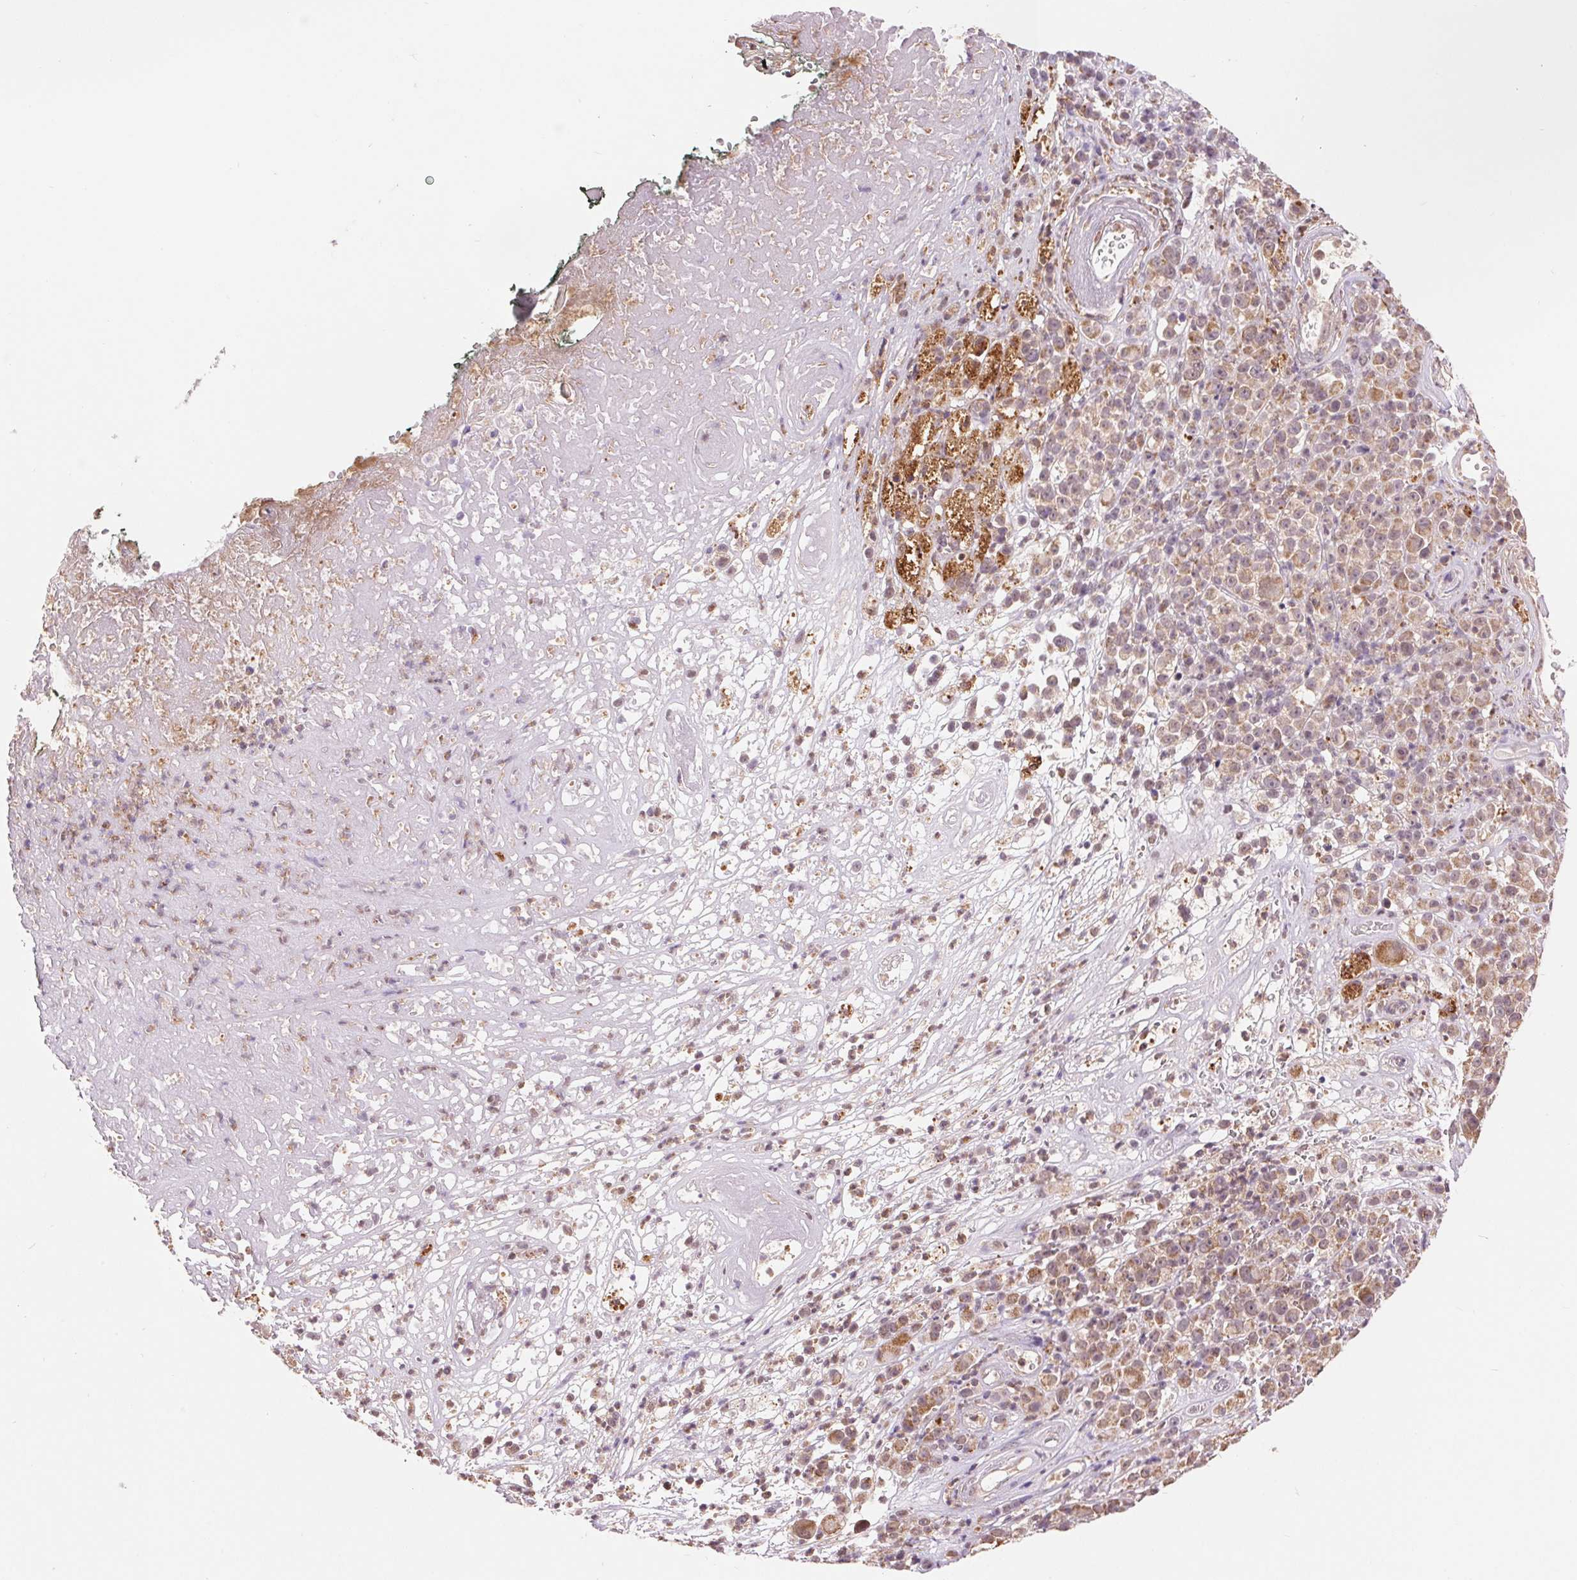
{"staining": {"intensity": "weak", "quantity": ">75%", "location": "cytoplasmic/membranous"}, "tissue": "melanoma", "cell_type": "Tumor cells", "image_type": "cancer", "snomed": [{"axis": "morphology", "description": "Malignant melanoma, NOS"}, {"axis": "topography", "description": "Skin"}, {"axis": "topography", "description": "Skin of back"}], "caption": "Tumor cells display weak cytoplasmic/membranous expression in about >75% of cells in malignant melanoma.", "gene": "TMEM273", "patient": {"sex": "male", "age": 91}}